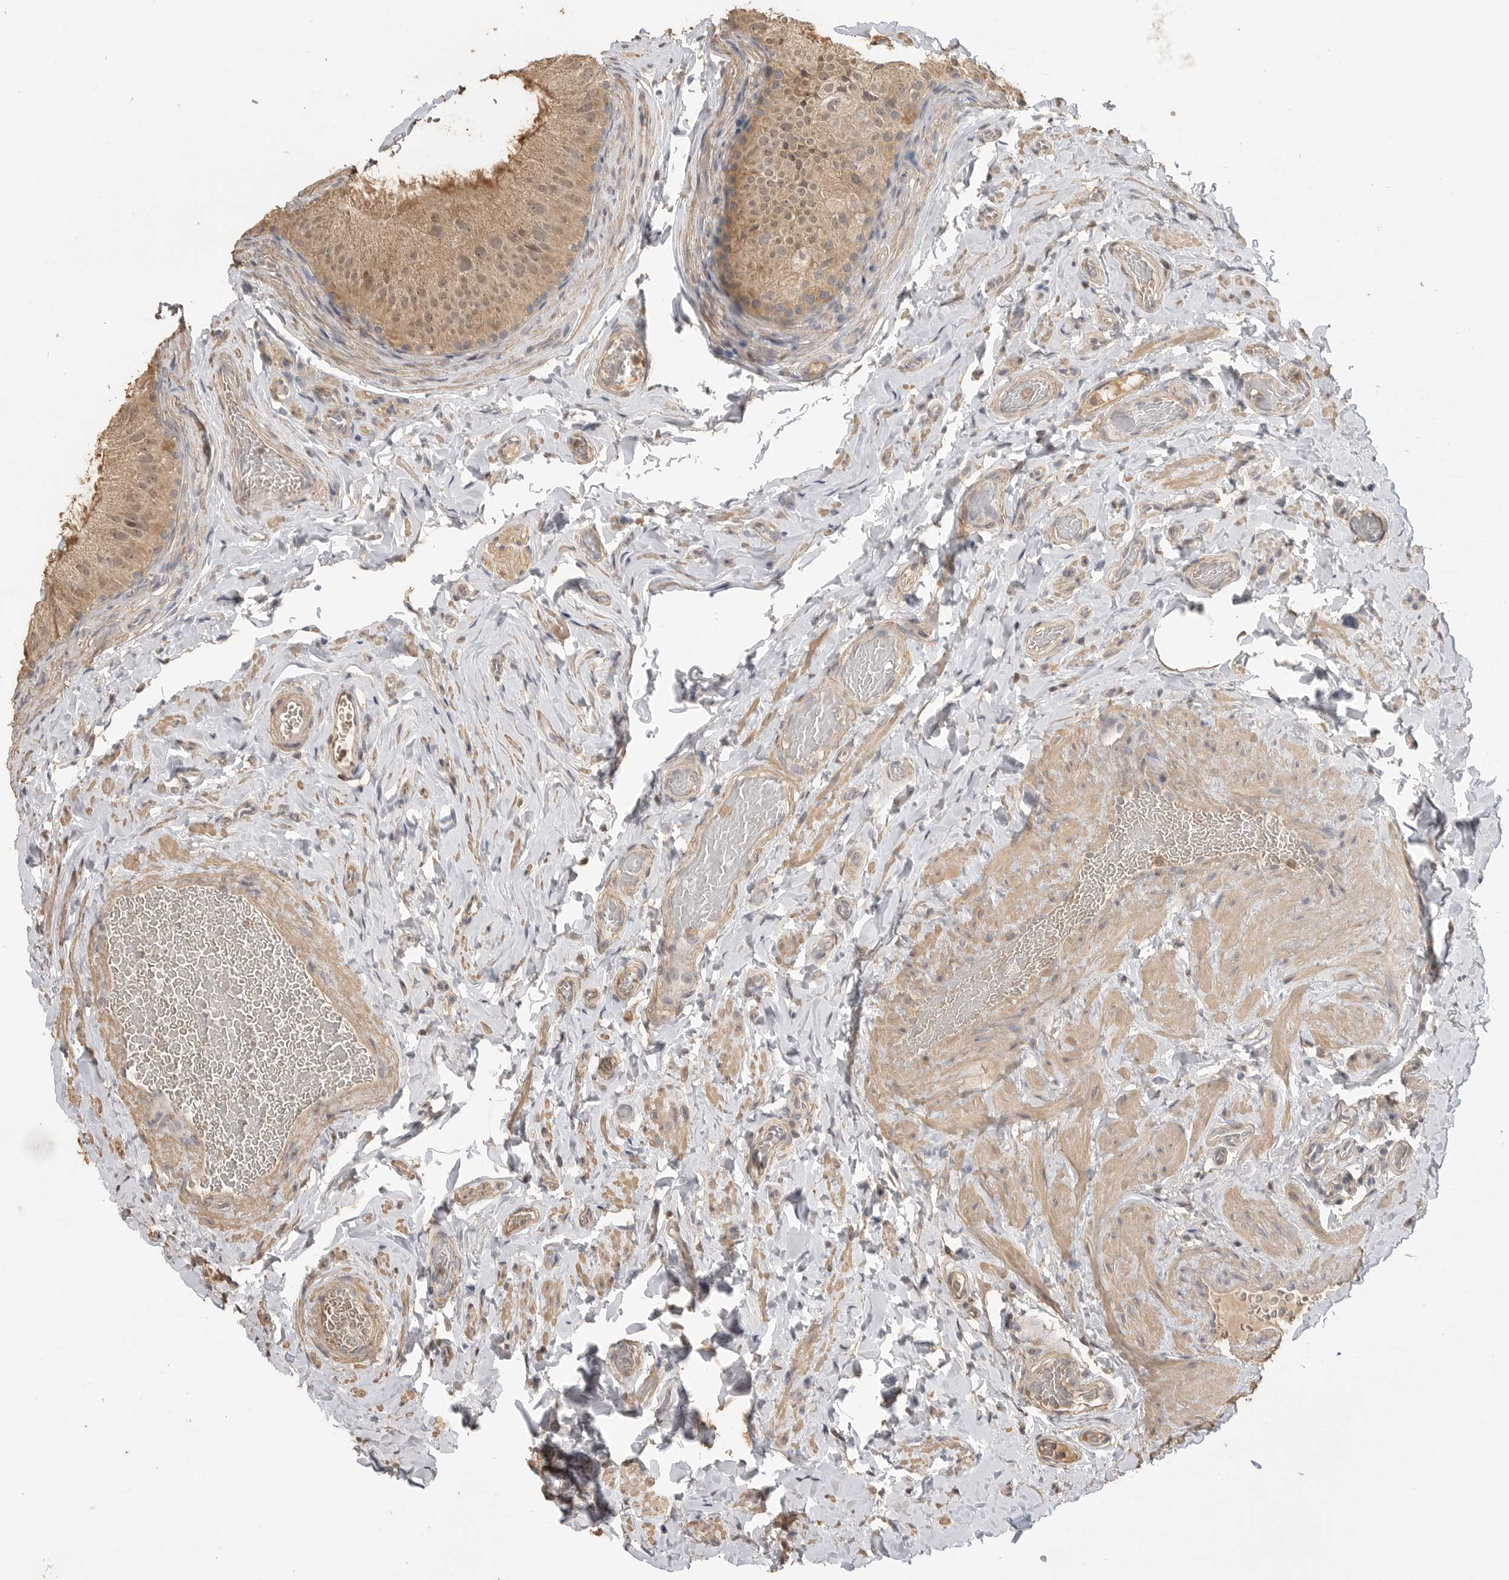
{"staining": {"intensity": "weak", "quantity": ">75%", "location": "cytoplasmic/membranous,nuclear"}, "tissue": "epididymis", "cell_type": "Glandular cells", "image_type": "normal", "snomed": [{"axis": "morphology", "description": "Normal tissue, NOS"}, {"axis": "topography", "description": "Vascular tissue"}, {"axis": "topography", "description": "Epididymis"}], "caption": "This micrograph demonstrates IHC staining of benign human epididymis, with low weak cytoplasmic/membranous,nuclear staining in approximately >75% of glandular cells.", "gene": "MAP2K1", "patient": {"sex": "male", "age": 49}}